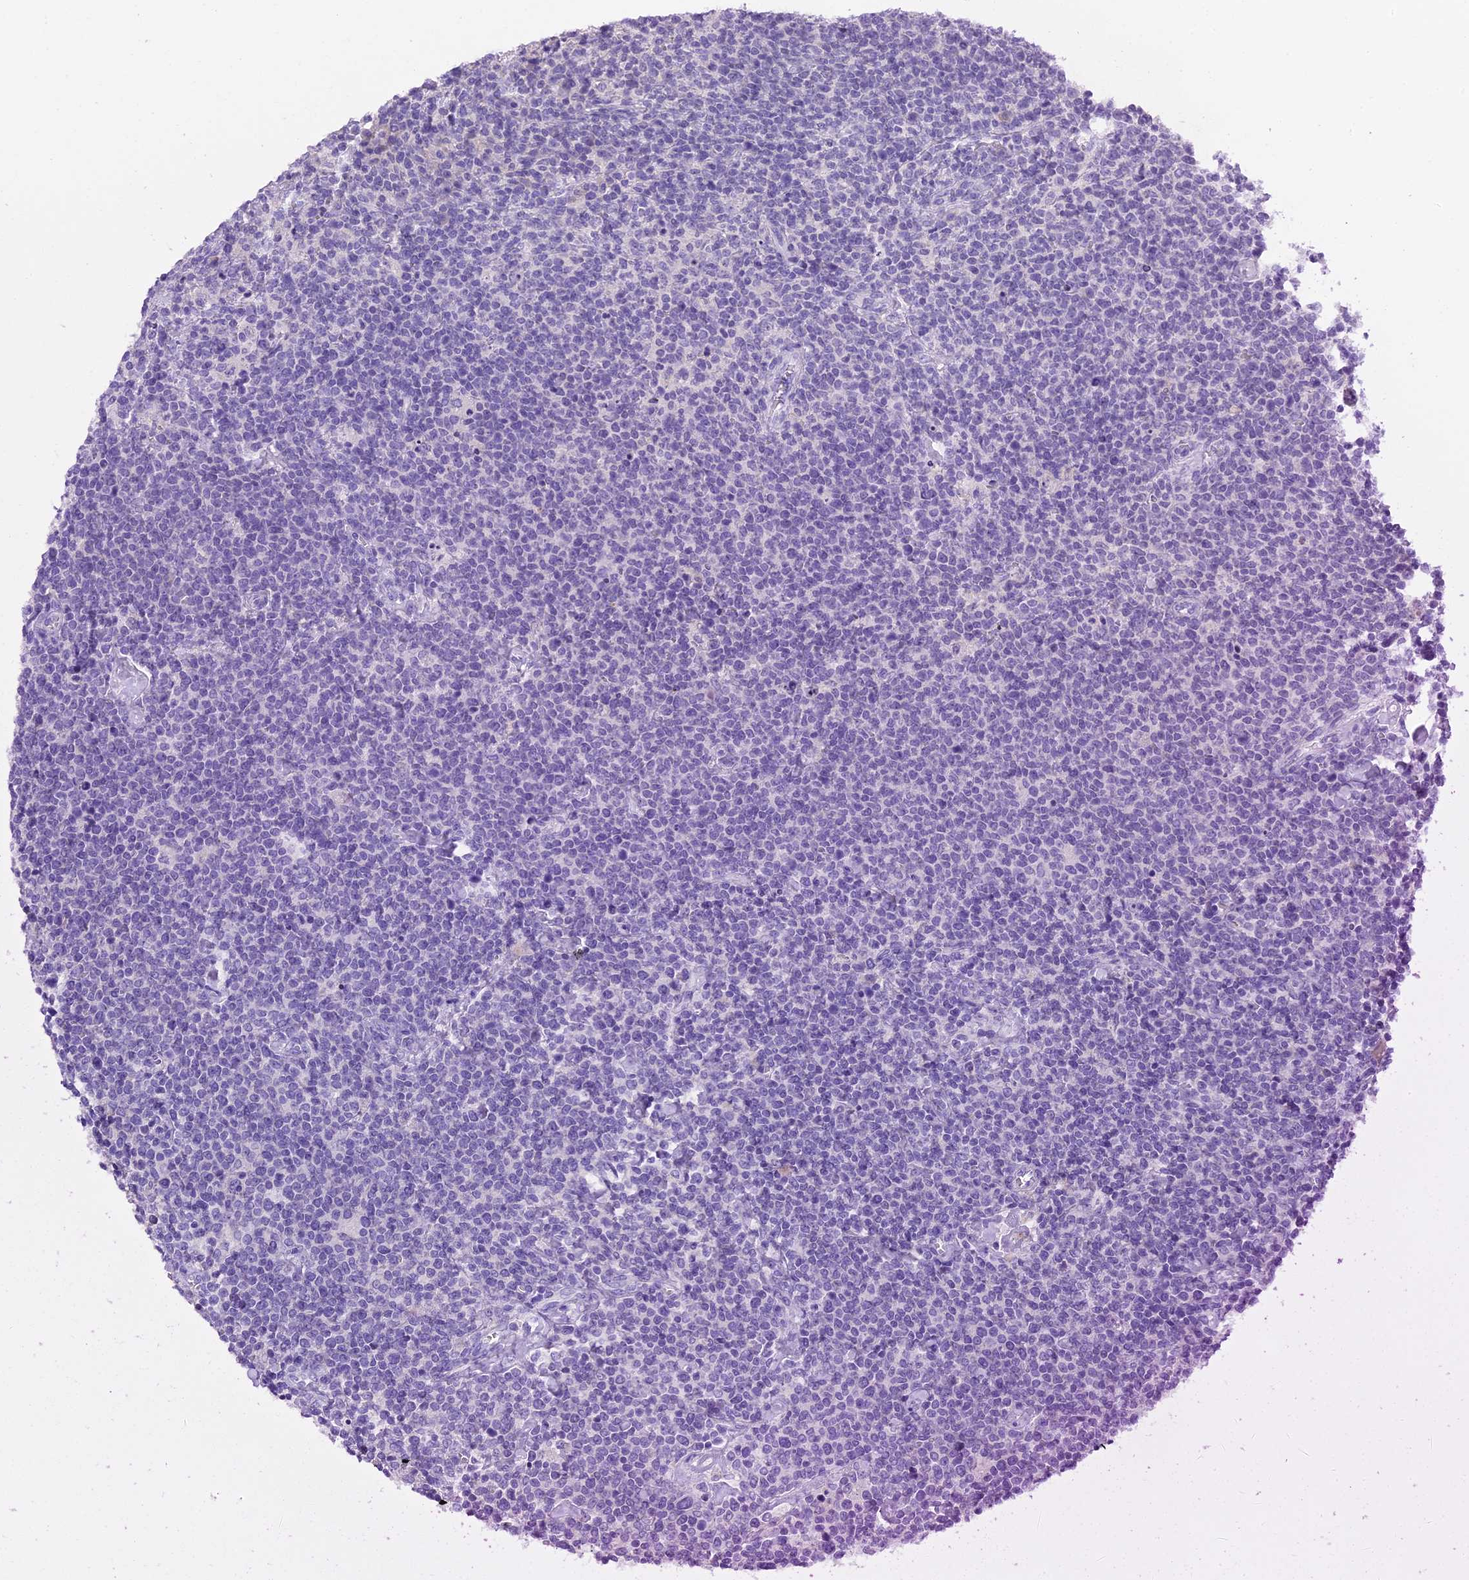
{"staining": {"intensity": "negative", "quantity": "none", "location": "none"}, "tissue": "lymphoma", "cell_type": "Tumor cells", "image_type": "cancer", "snomed": [{"axis": "morphology", "description": "Malignant lymphoma, non-Hodgkin's type, High grade"}, {"axis": "topography", "description": "Lymph node"}], "caption": "Immunohistochemistry image of human malignant lymphoma, non-Hodgkin's type (high-grade) stained for a protein (brown), which reveals no positivity in tumor cells.", "gene": "C12orf29", "patient": {"sex": "male", "age": 61}}